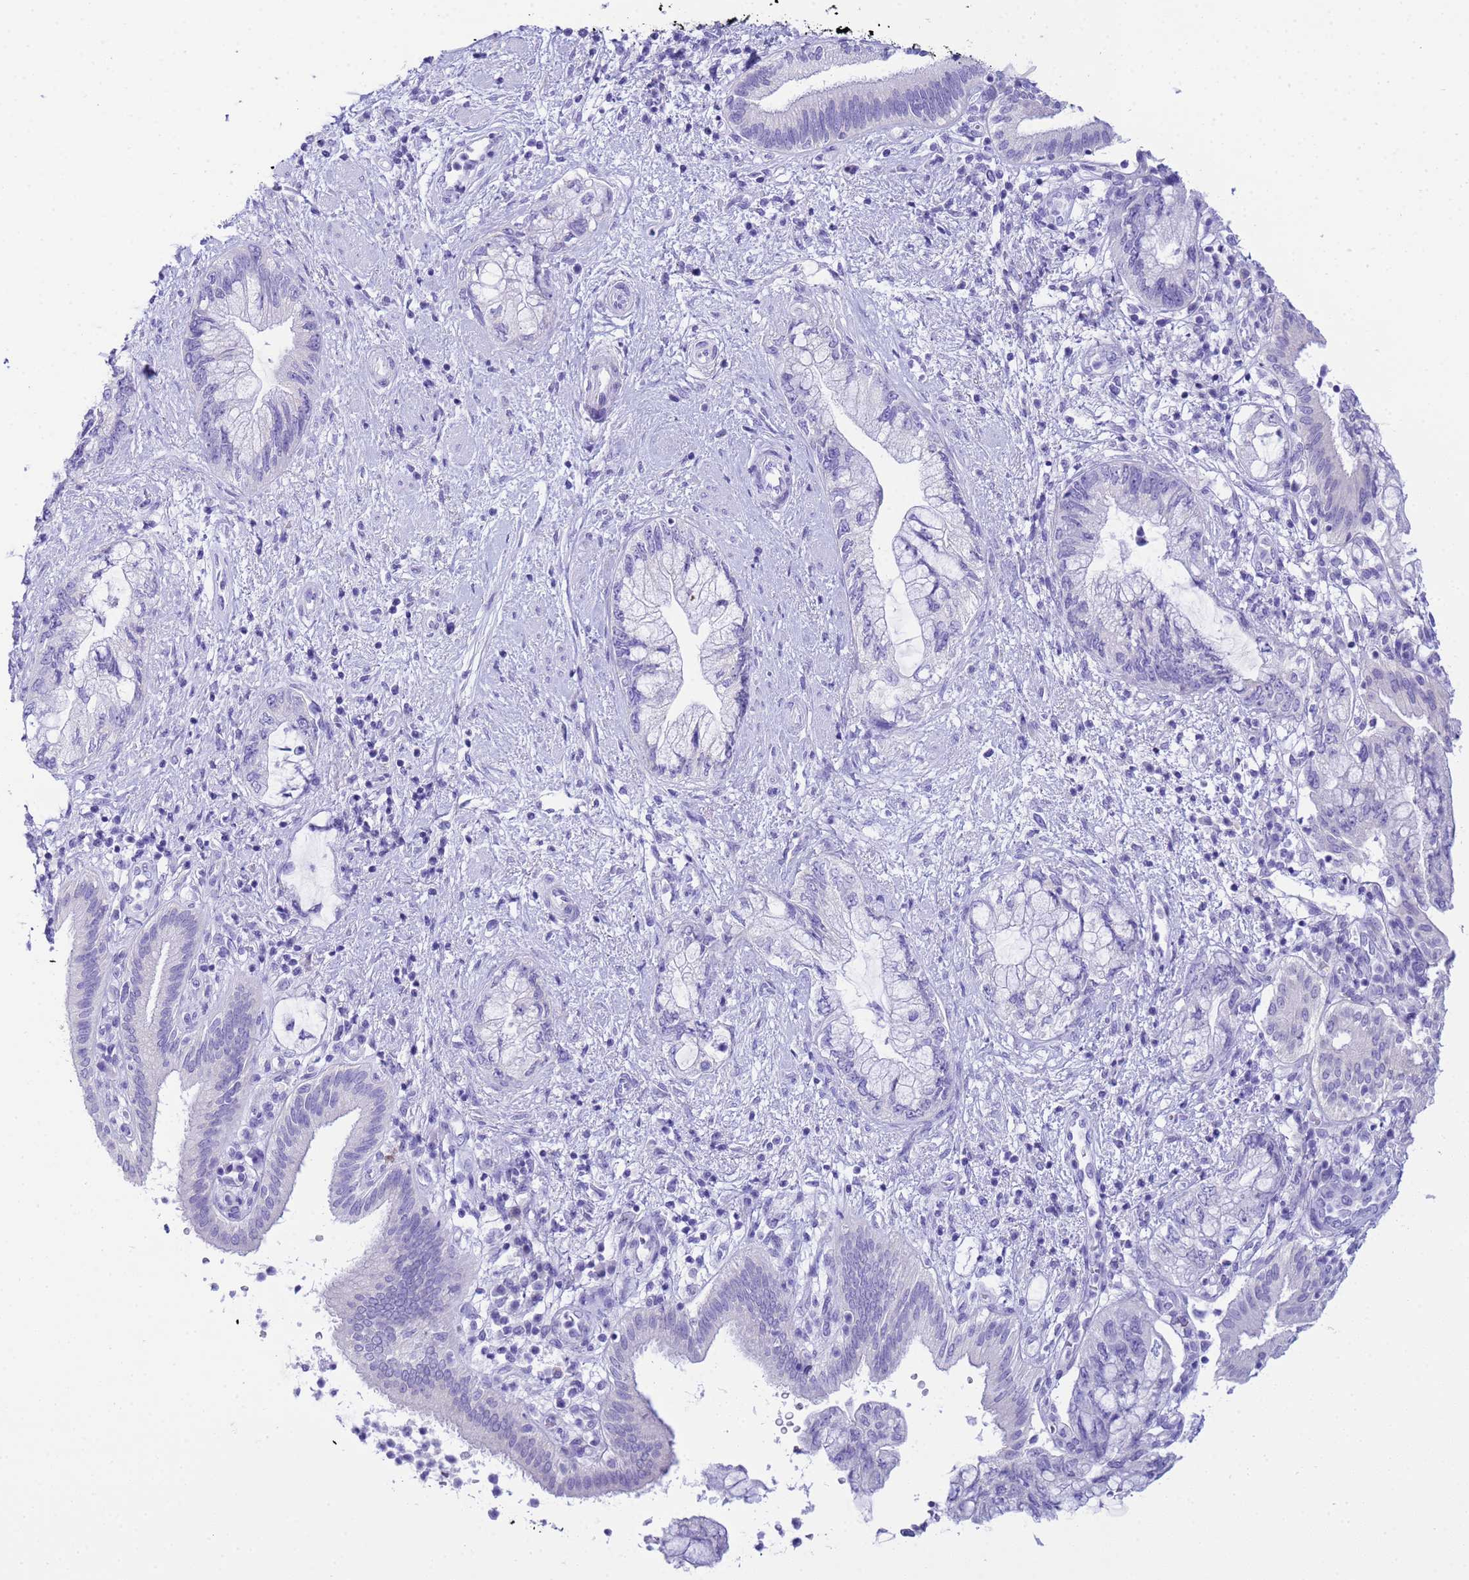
{"staining": {"intensity": "negative", "quantity": "none", "location": "none"}, "tissue": "pancreatic cancer", "cell_type": "Tumor cells", "image_type": "cancer", "snomed": [{"axis": "morphology", "description": "Adenocarcinoma, NOS"}, {"axis": "topography", "description": "Pancreas"}], "caption": "The image shows no significant staining in tumor cells of adenocarcinoma (pancreatic).", "gene": "AQP12A", "patient": {"sex": "female", "age": 73}}